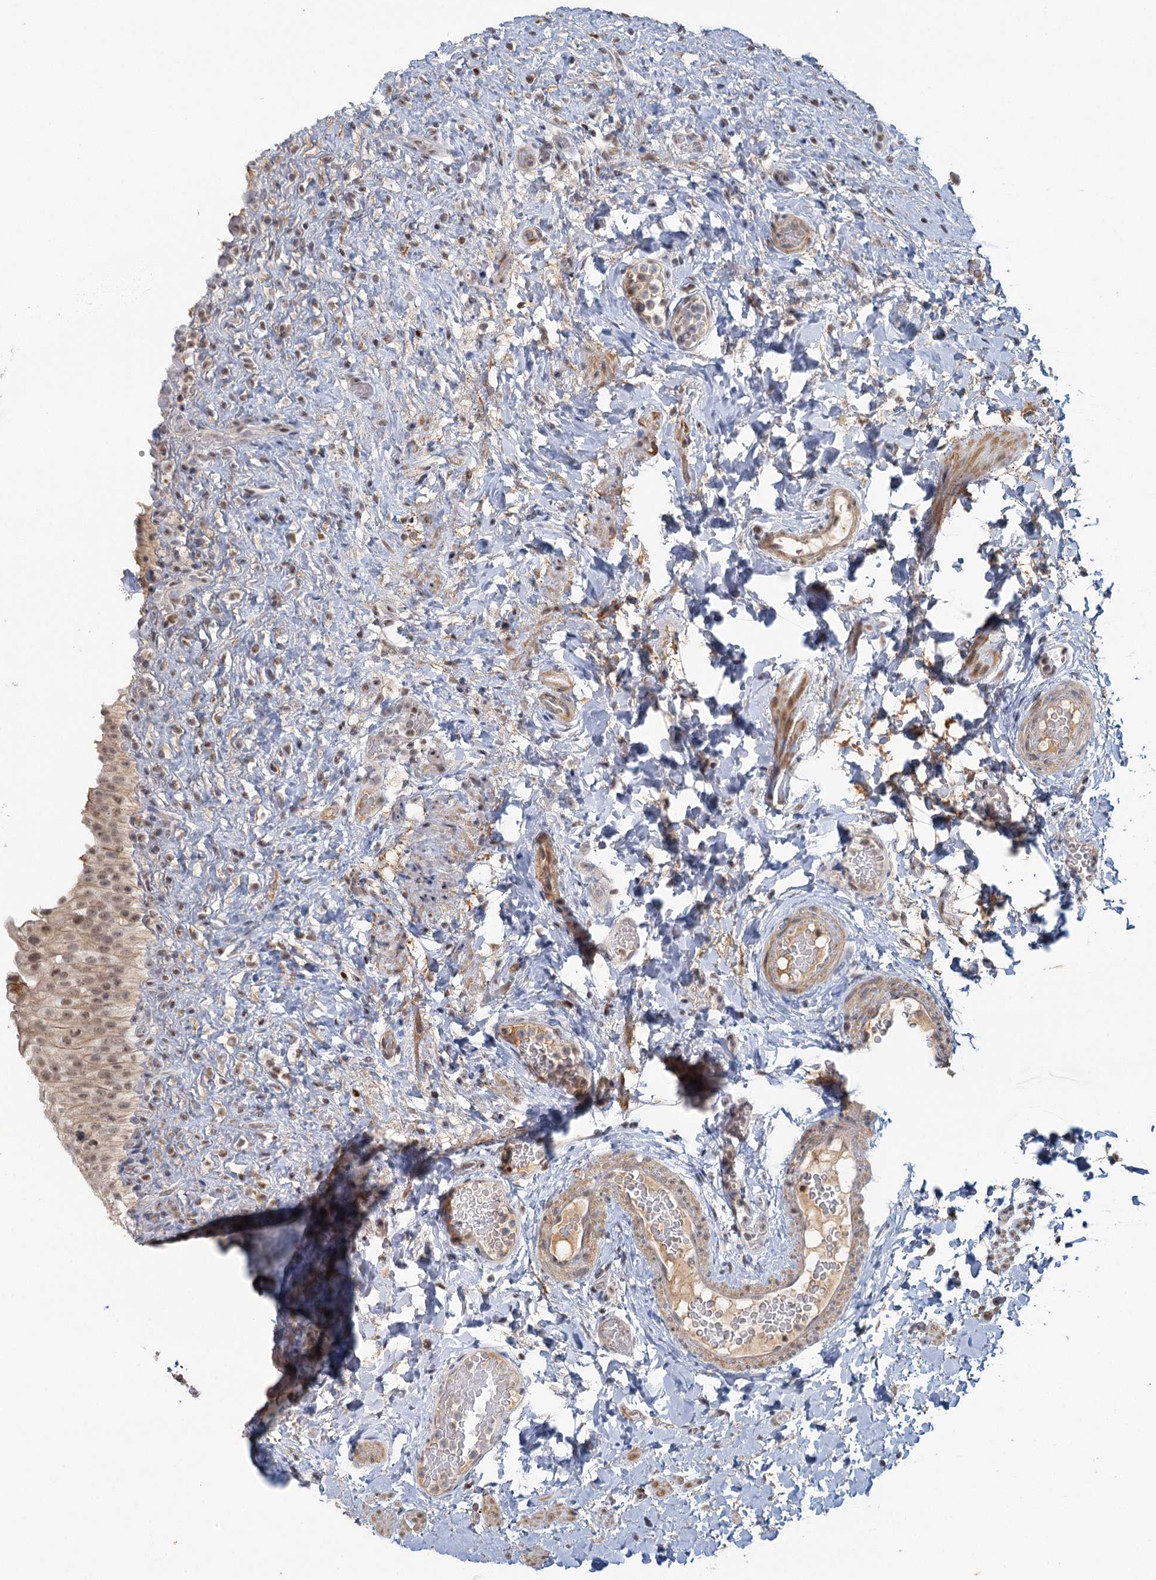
{"staining": {"intensity": "weak", "quantity": "25%-75%", "location": "cytoplasmic/membranous,nuclear"}, "tissue": "urinary bladder", "cell_type": "Urothelial cells", "image_type": "normal", "snomed": [{"axis": "morphology", "description": "Normal tissue, NOS"}, {"axis": "topography", "description": "Urinary bladder"}], "caption": "Protein staining by immunohistochemistry (IHC) exhibits weak cytoplasmic/membranous,nuclear positivity in about 25%-75% of urothelial cells in benign urinary bladder. (DAB IHC, brown staining for protein, blue staining for nuclei).", "gene": "GPATCH11", "patient": {"sex": "female", "age": 27}}